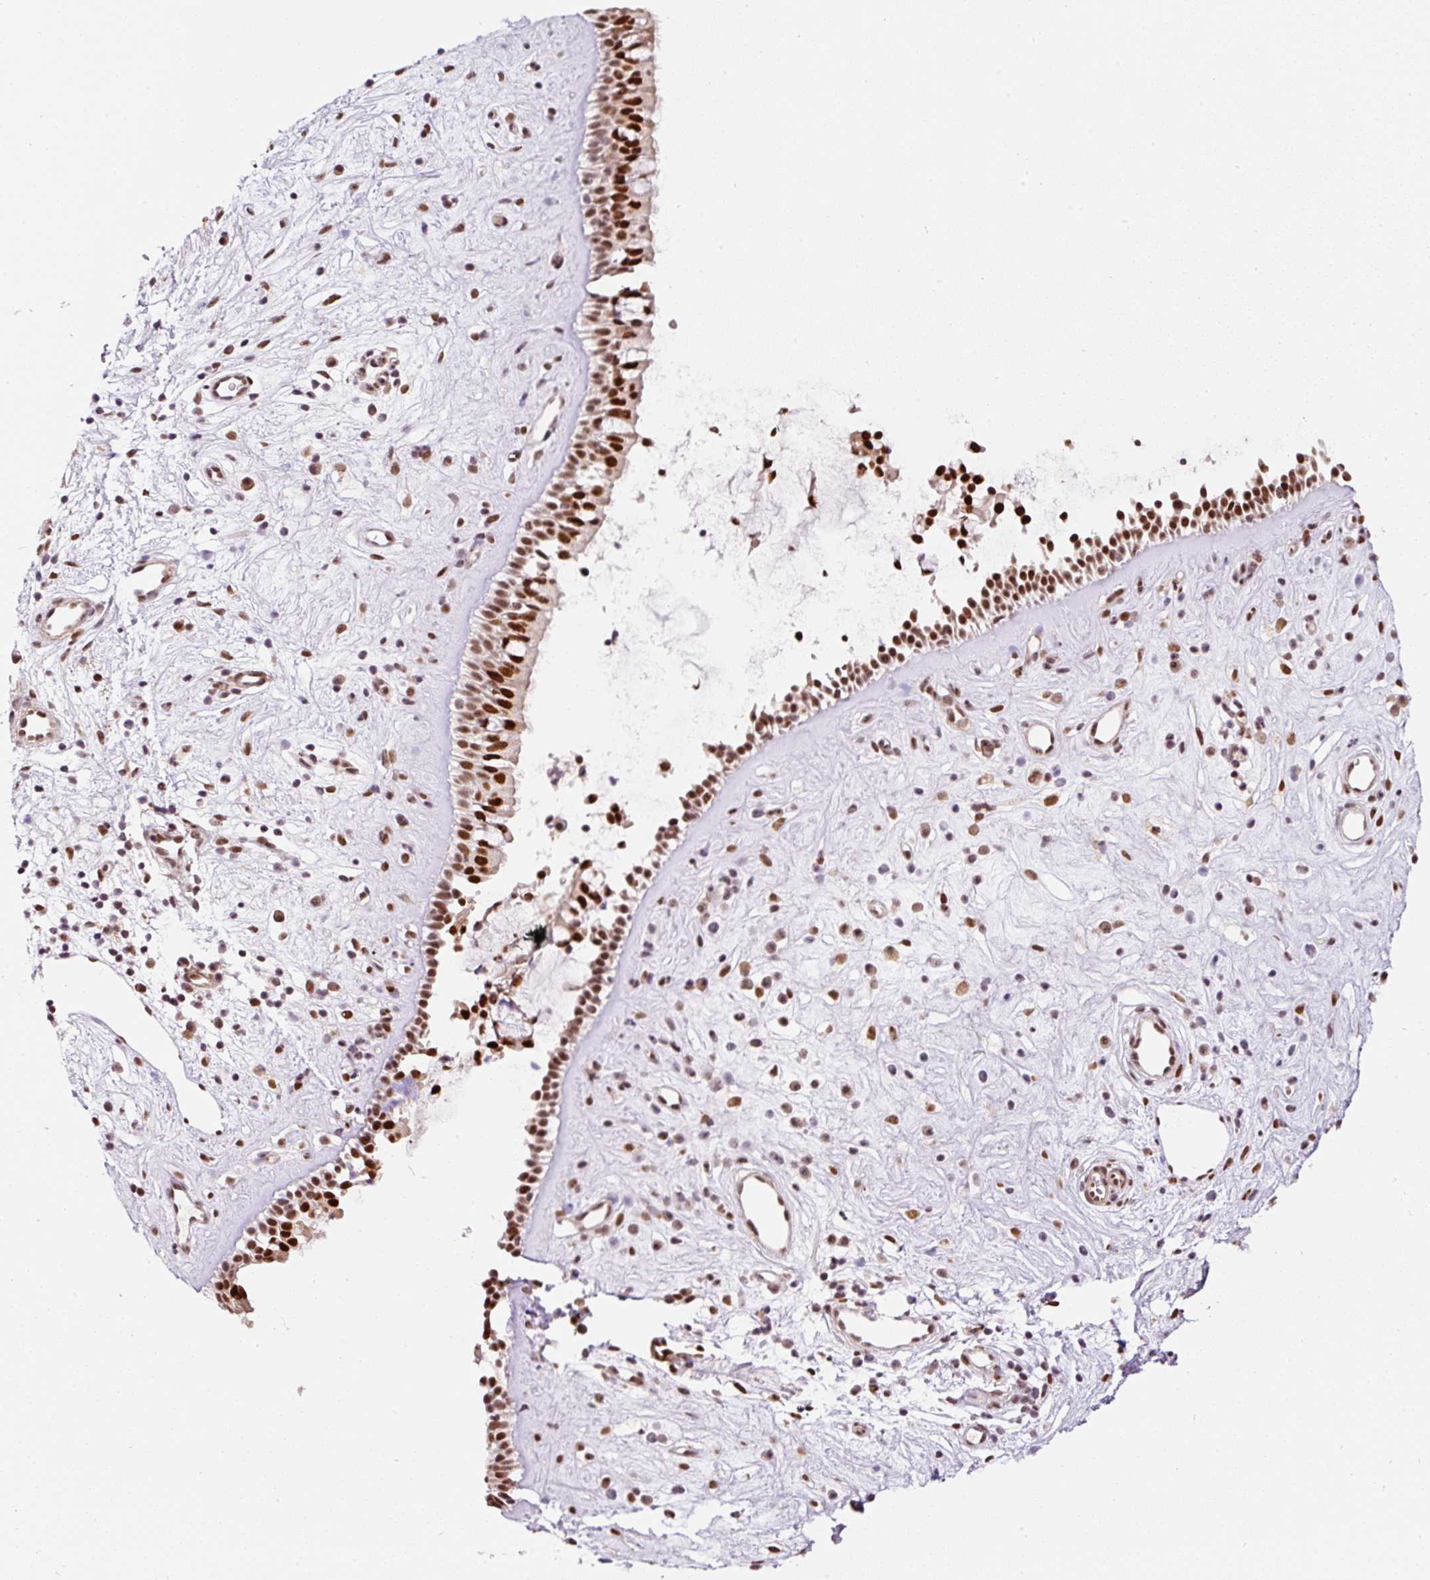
{"staining": {"intensity": "strong", "quantity": ">75%", "location": "nuclear"}, "tissue": "nasopharynx", "cell_type": "Respiratory epithelial cells", "image_type": "normal", "snomed": [{"axis": "morphology", "description": "Normal tissue, NOS"}, {"axis": "topography", "description": "Nasopharynx"}], "caption": "Nasopharynx stained with immunohistochemistry shows strong nuclear positivity in about >75% of respiratory epithelial cells.", "gene": "HNRNPC", "patient": {"sex": "male", "age": 32}}